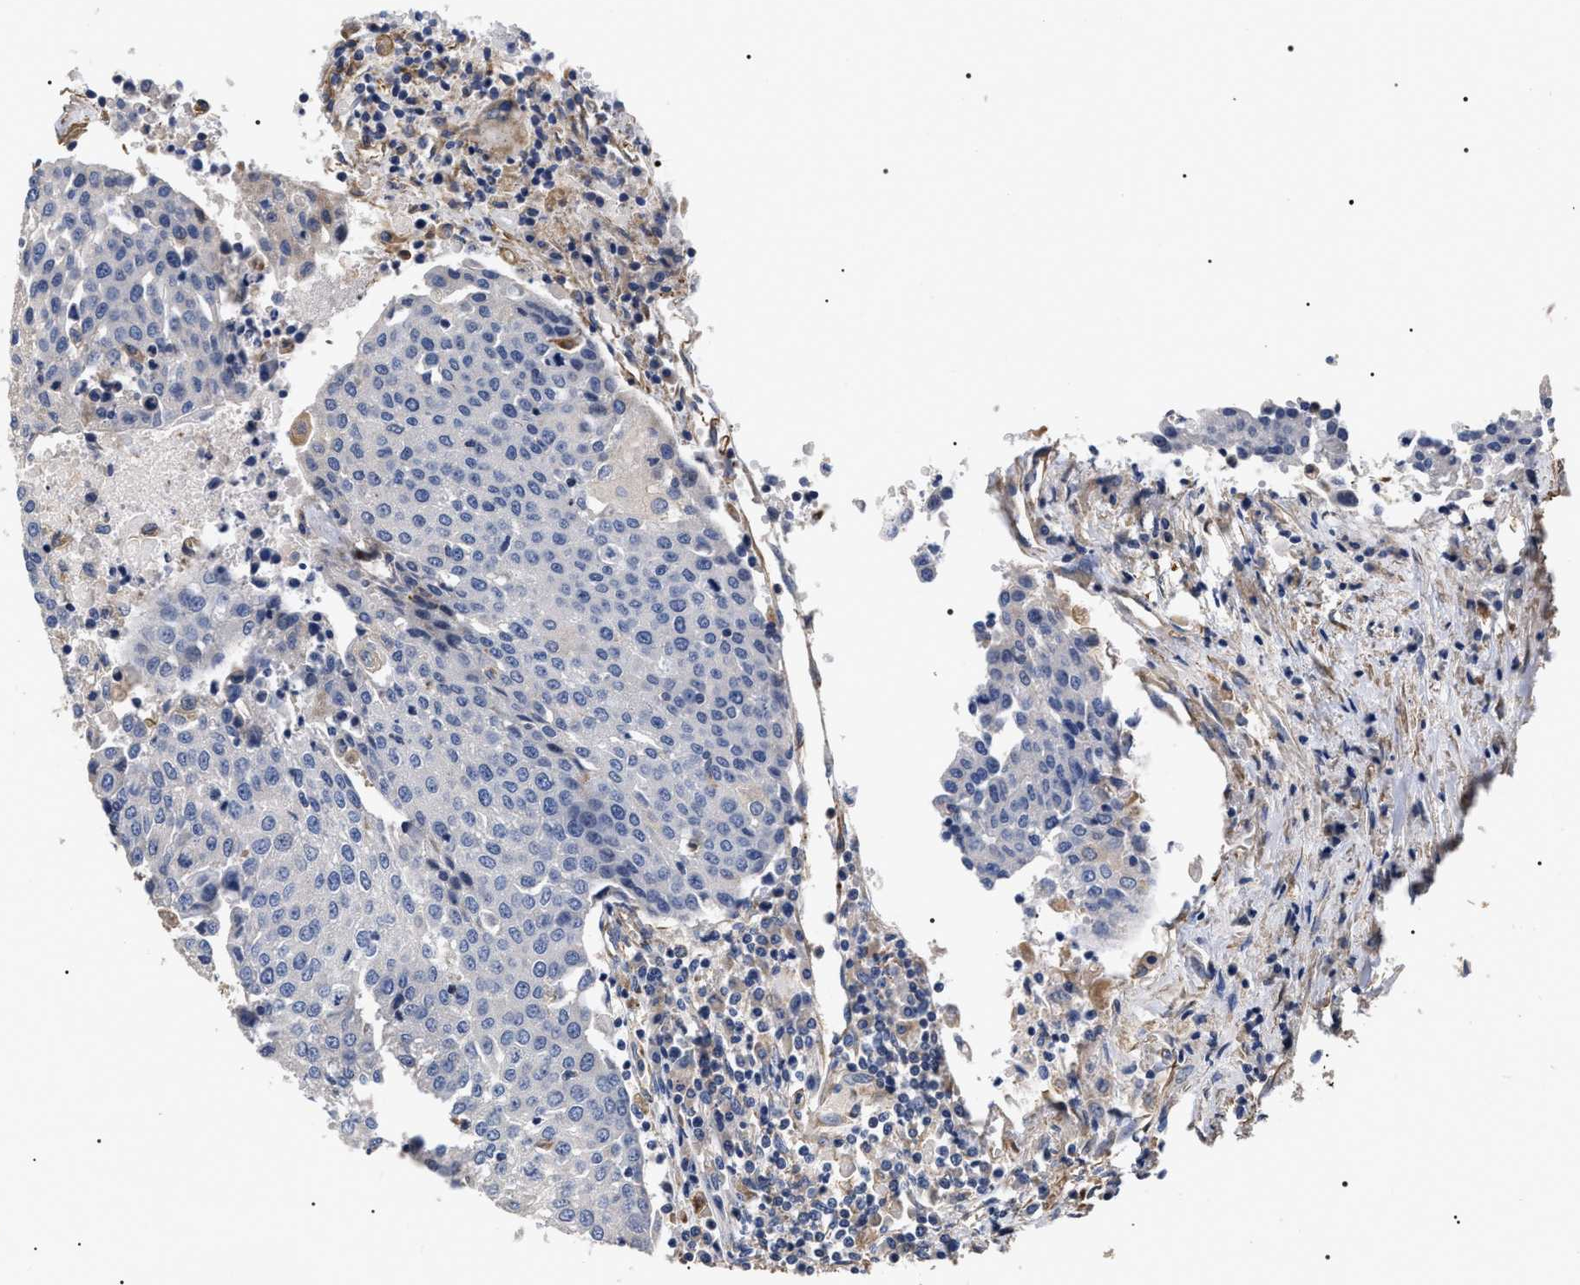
{"staining": {"intensity": "negative", "quantity": "none", "location": "none"}, "tissue": "urothelial cancer", "cell_type": "Tumor cells", "image_type": "cancer", "snomed": [{"axis": "morphology", "description": "Urothelial carcinoma, High grade"}, {"axis": "topography", "description": "Urinary bladder"}], "caption": "High power microscopy histopathology image of an IHC histopathology image of urothelial cancer, revealing no significant expression in tumor cells.", "gene": "TSPAN33", "patient": {"sex": "female", "age": 85}}